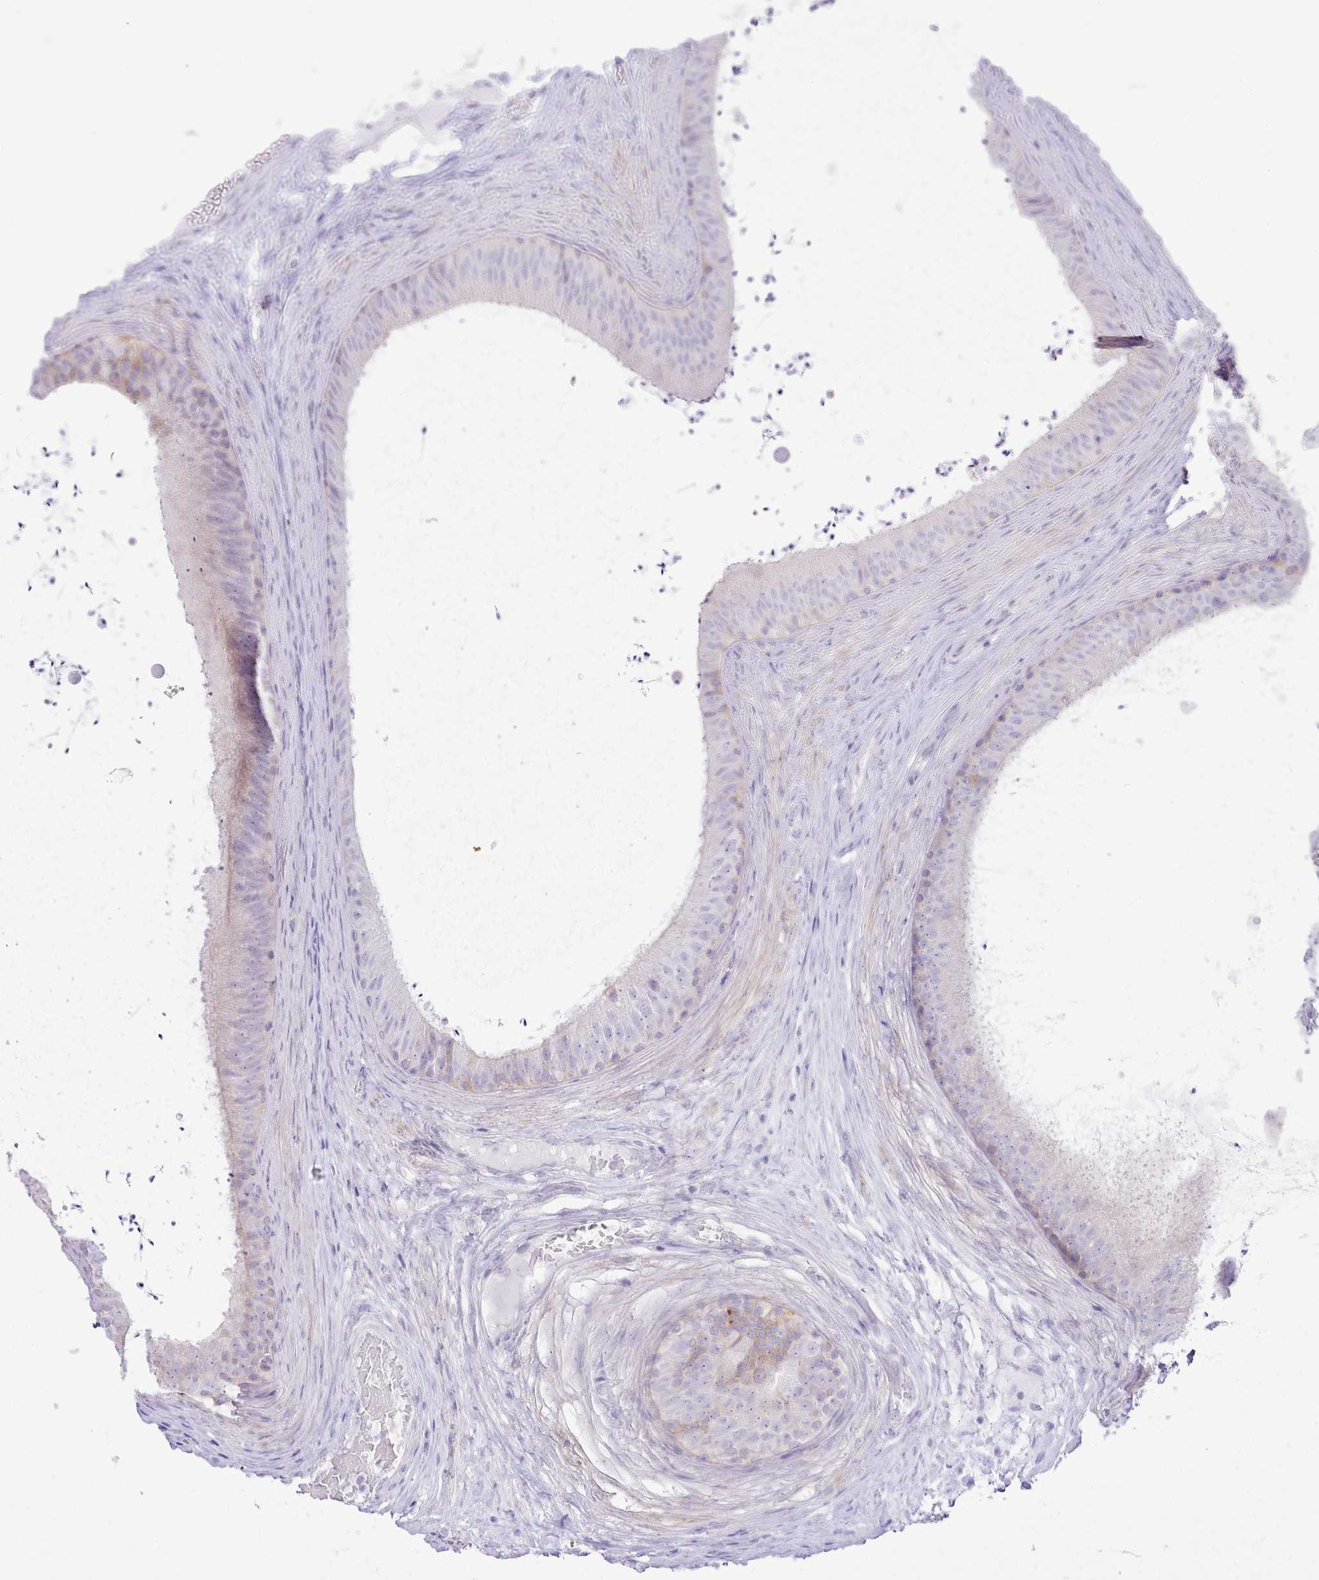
{"staining": {"intensity": "negative", "quantity": "none", "location": "none"}, "tissue": "epididymis", "cell_type": "Glandular cells", "image_type": "normal", "snomed": [{"axis": "morphology", "description": "Normal tissue, NOS"}, {"axis": "topography", "description": "Testis"}, {"axis": "topography", "description": "Epididymis"}], "caption": "Immunohistochemistry (IHC) micrograph of unremarkable epididymis stained for a protein (brown), which exhibits no staining in glandular cells. The staining is performed using DAB brown chromogen with nuclei counter-stained in using hematoxylin.", "gene": "MDFI", "patient": {"sex": "male", "age": 41}}